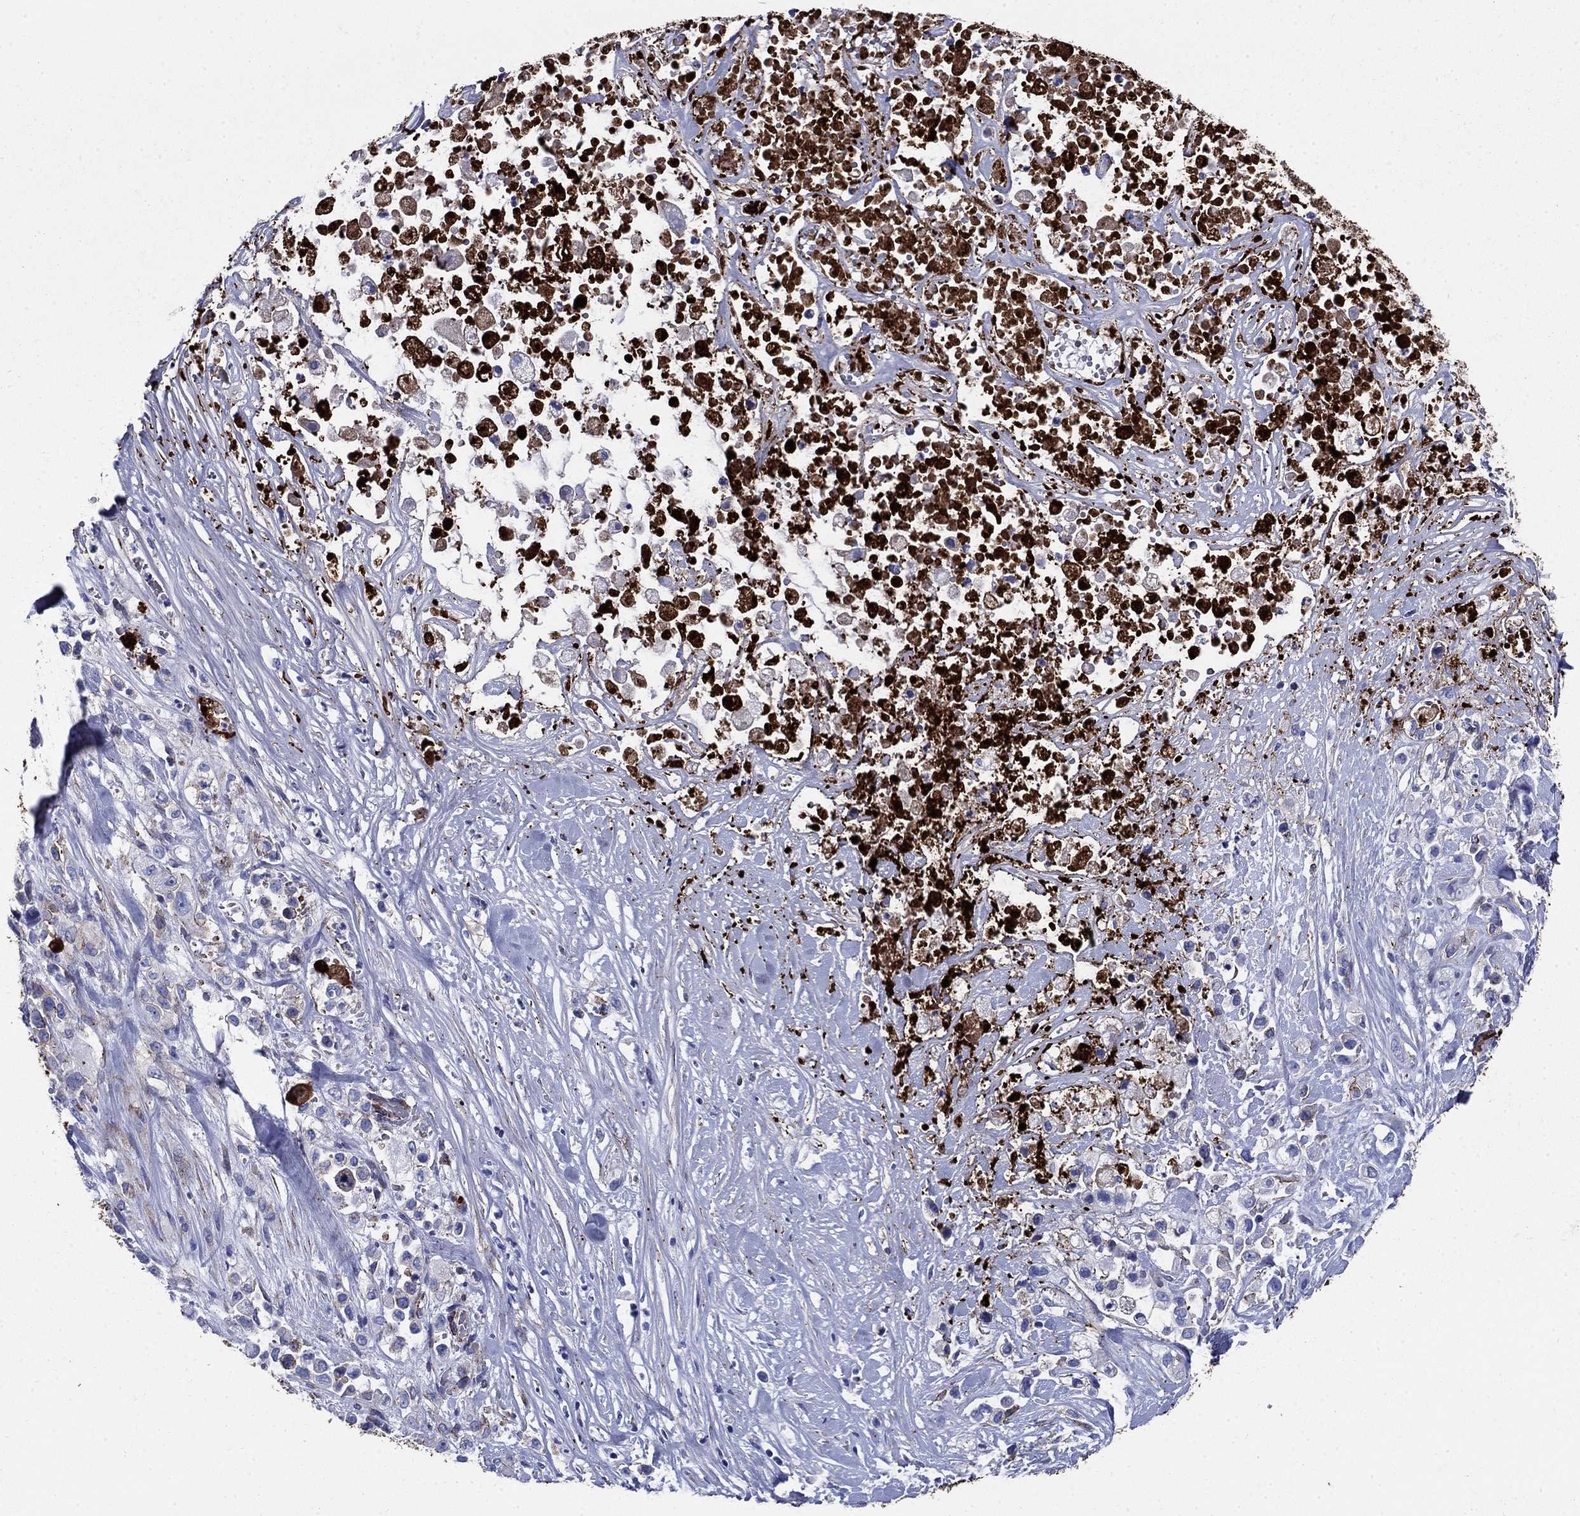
{"staining": {"intensity": "negative", "quantity": "none", "location": "none"}, "tissue": "pancreatic cancer", "cell_type": "Tumor cells", "image_type": "cancer", "snomed": [{"axis": "morphology", "description": "Adenocarcinoma, NOS"}, {"axis": "topography", "description": "Pancreas"}], "caption": "This is a photomicrograph of immunohistochemistry (IHC) staining of pancreatic cancer, which shows no expression in tumor cells.", "gene": "VTN", "patient": {"sex": "male", "age": 44}}